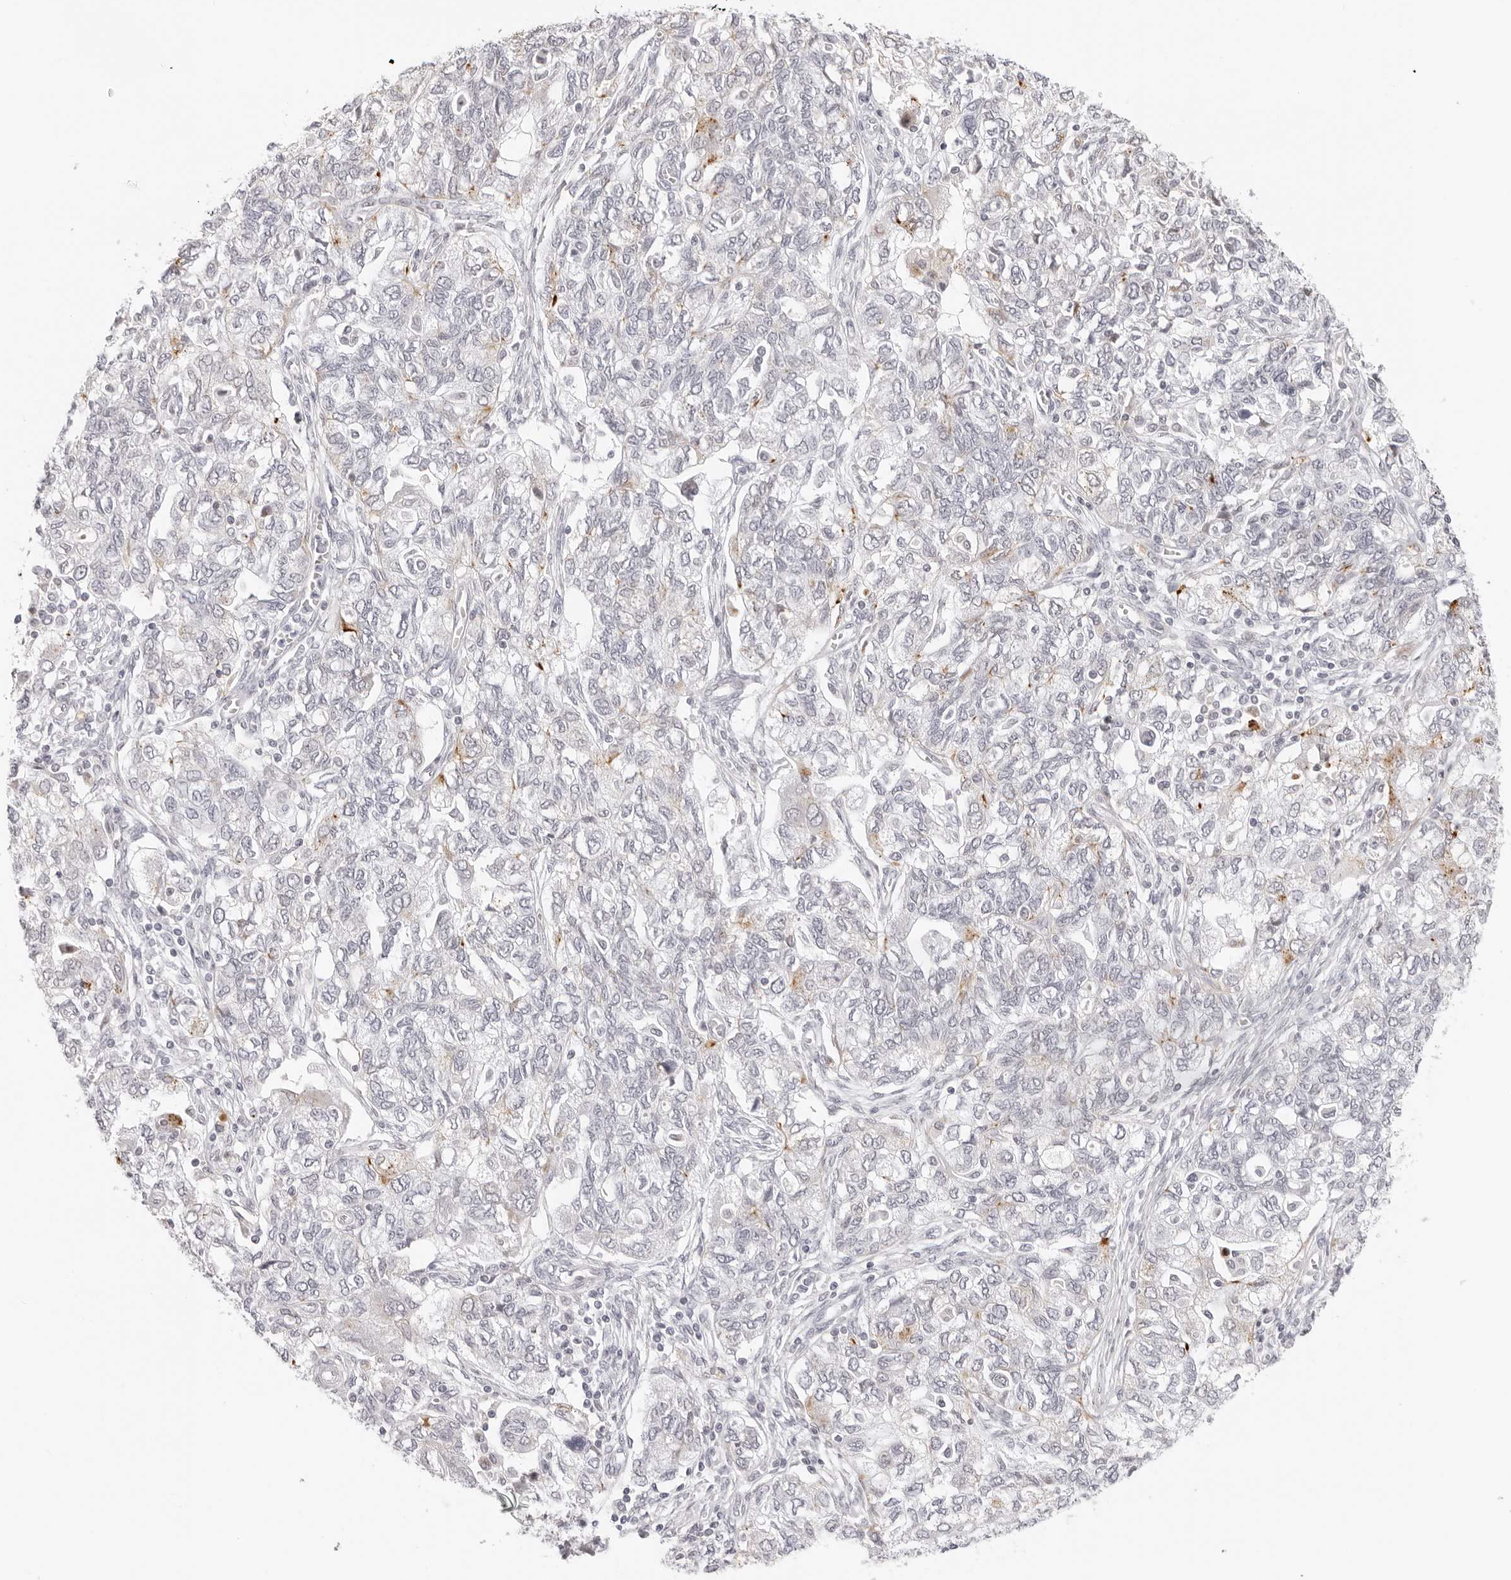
{"staining": {"intensity": "weak", "quantity": "<25%", "location": "cytoplasmic/membranous"}, "tissue": "ovarian cancer", "cell_type": "Tumor cells", "image_type": "cancer", "snomed": [{"axis": "morphology", "description": "Carcinoma, NOS"}, {"axis": "morphology", "description": "Cystadenocarcinoma, serous, NOS"}, {"axis": "topography", "description": "Ovary"}], "caption": "Tumor cells are negative for brown protein staining in ovarian carcinoma.", "gene": "STRADB", "patient": {"sex": "female", "age": 69}}